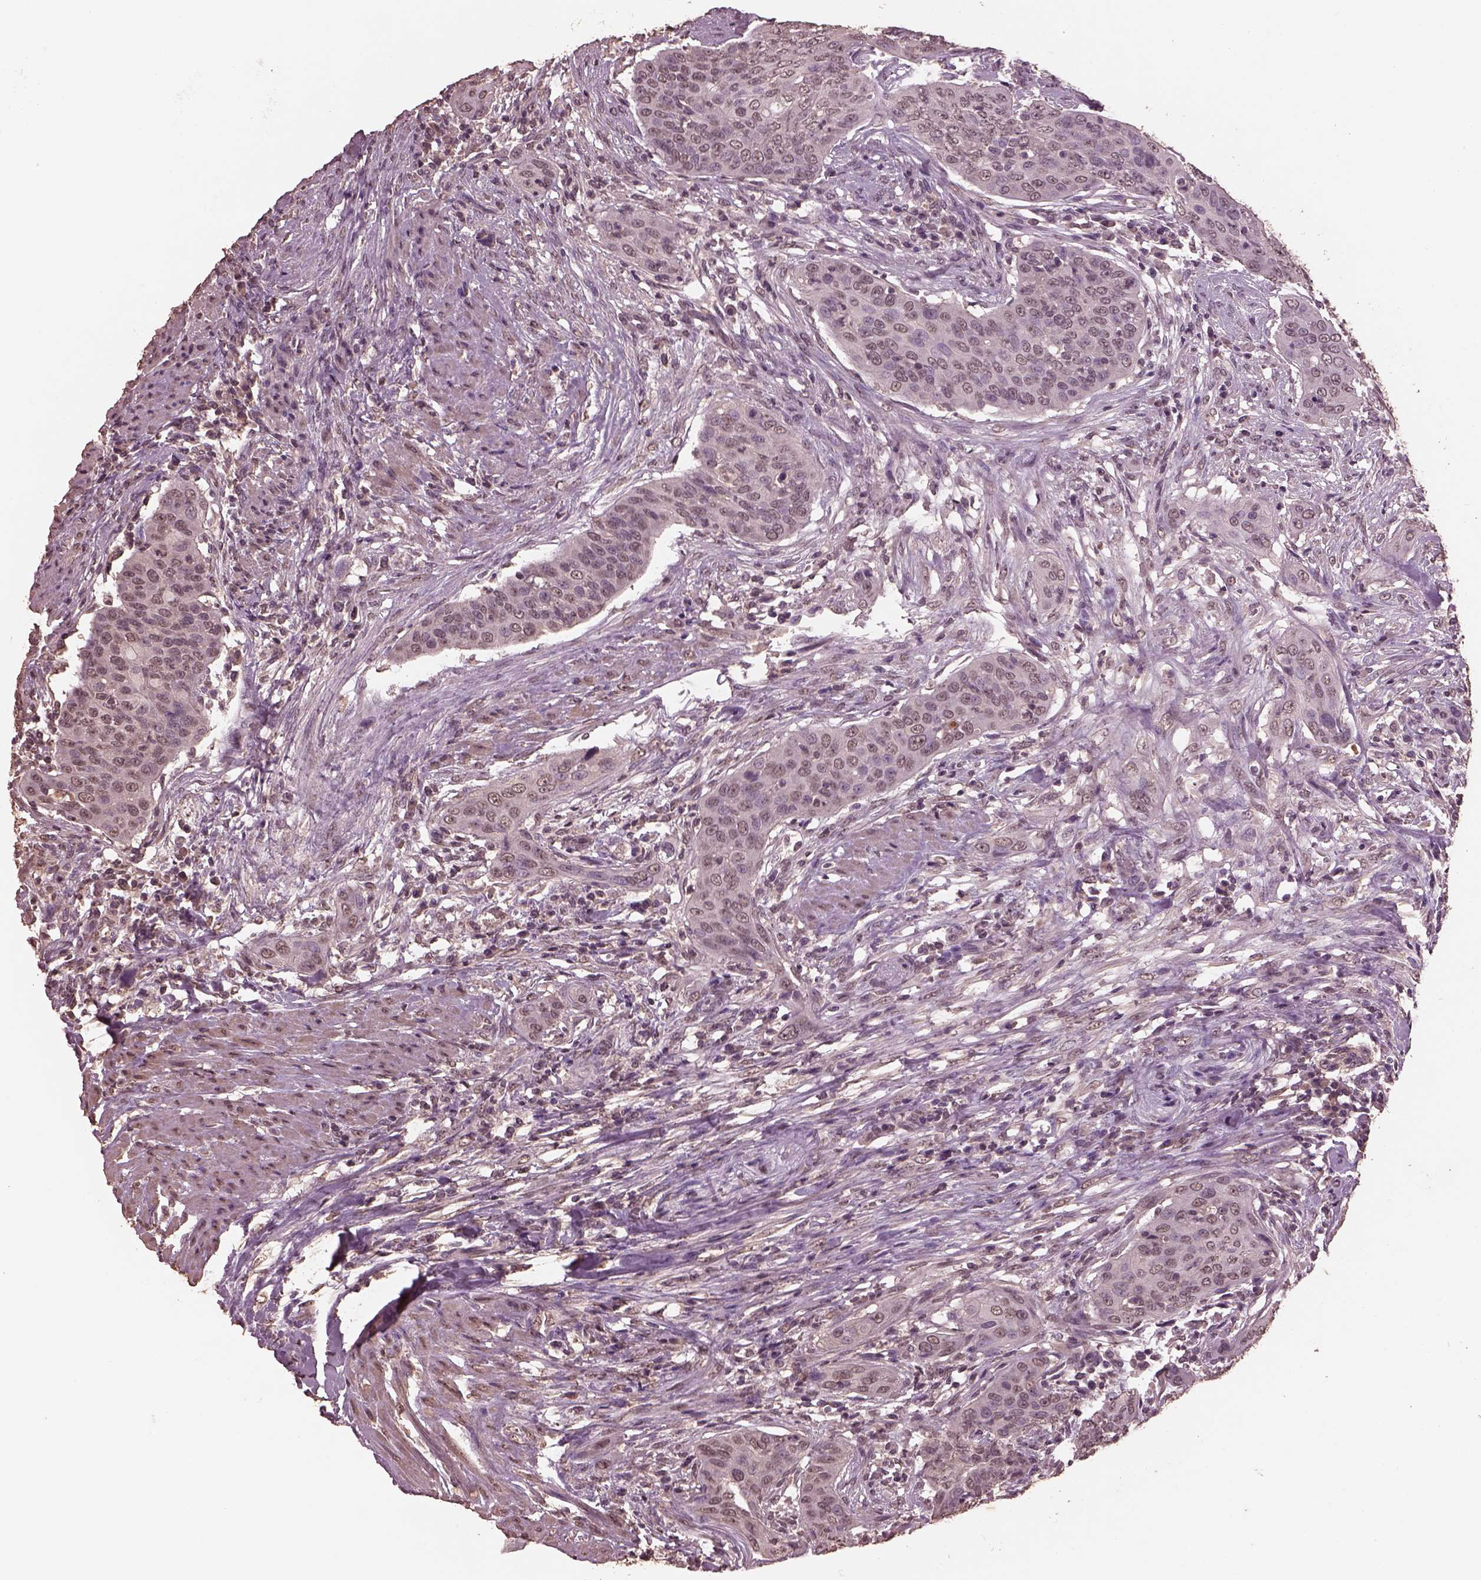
{"staining": {"intensity": "negative", "quantity": "none", "location": "none"}, "tissue": "urothelial cancer", "cell_type": "Tumor cells", "image_type": "cancer", "snomed": [{"axis": "morphology", "description": "Urothelial carcinoma, High grade"}, {"axis": "topography", "description": "Urinary bladder"}], "caption": "A high-resolution image shows IHC staining of urothelial cancer, which shows no significant staining in tumor cells.", "gene": "CPT1C", "patient": {"sex": "male", "age": 82}}